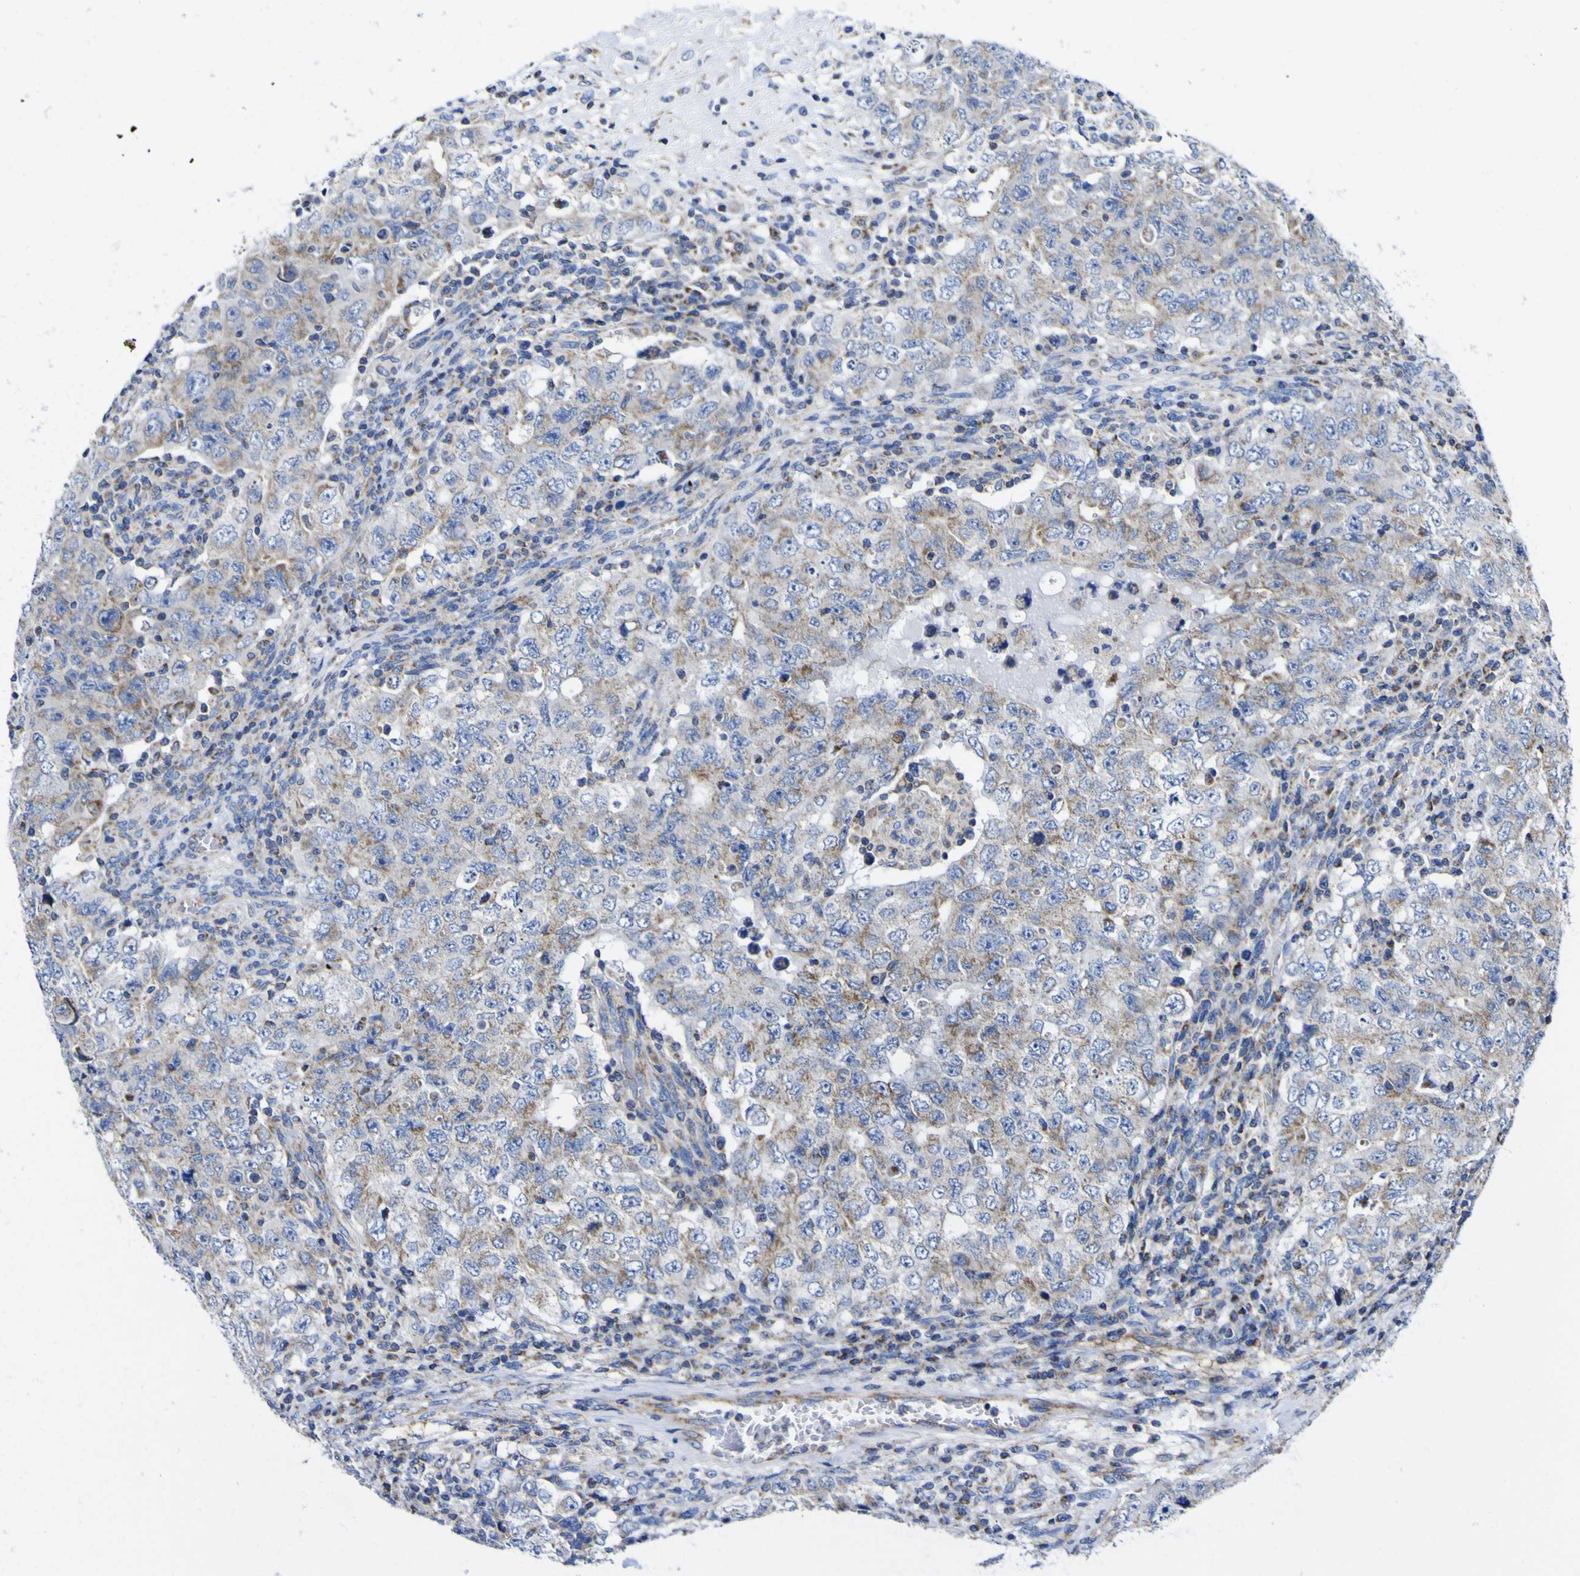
{"staining": {"intensity": "moderate", "quantity": ">75%", "location": "cytoplasmic/membranous"}, "tissue": "testis cancer", "cell_type": "Tumor cells", "image_type": "cancer", "snomed": [{"axis": "morphology", "description": "Carcinoma, Embryonal, NOS"}, {"axis": "topography", "description": "Testis"}], "caption": "There is medium levels of moderate cytoplasmic/membranous positivity in tumor cells of testis cancer, as demonstrated by immunohistochemical staining (brown color).", "gene": "CCDC90B", "patient": {"sex": "male", "age": 26}}